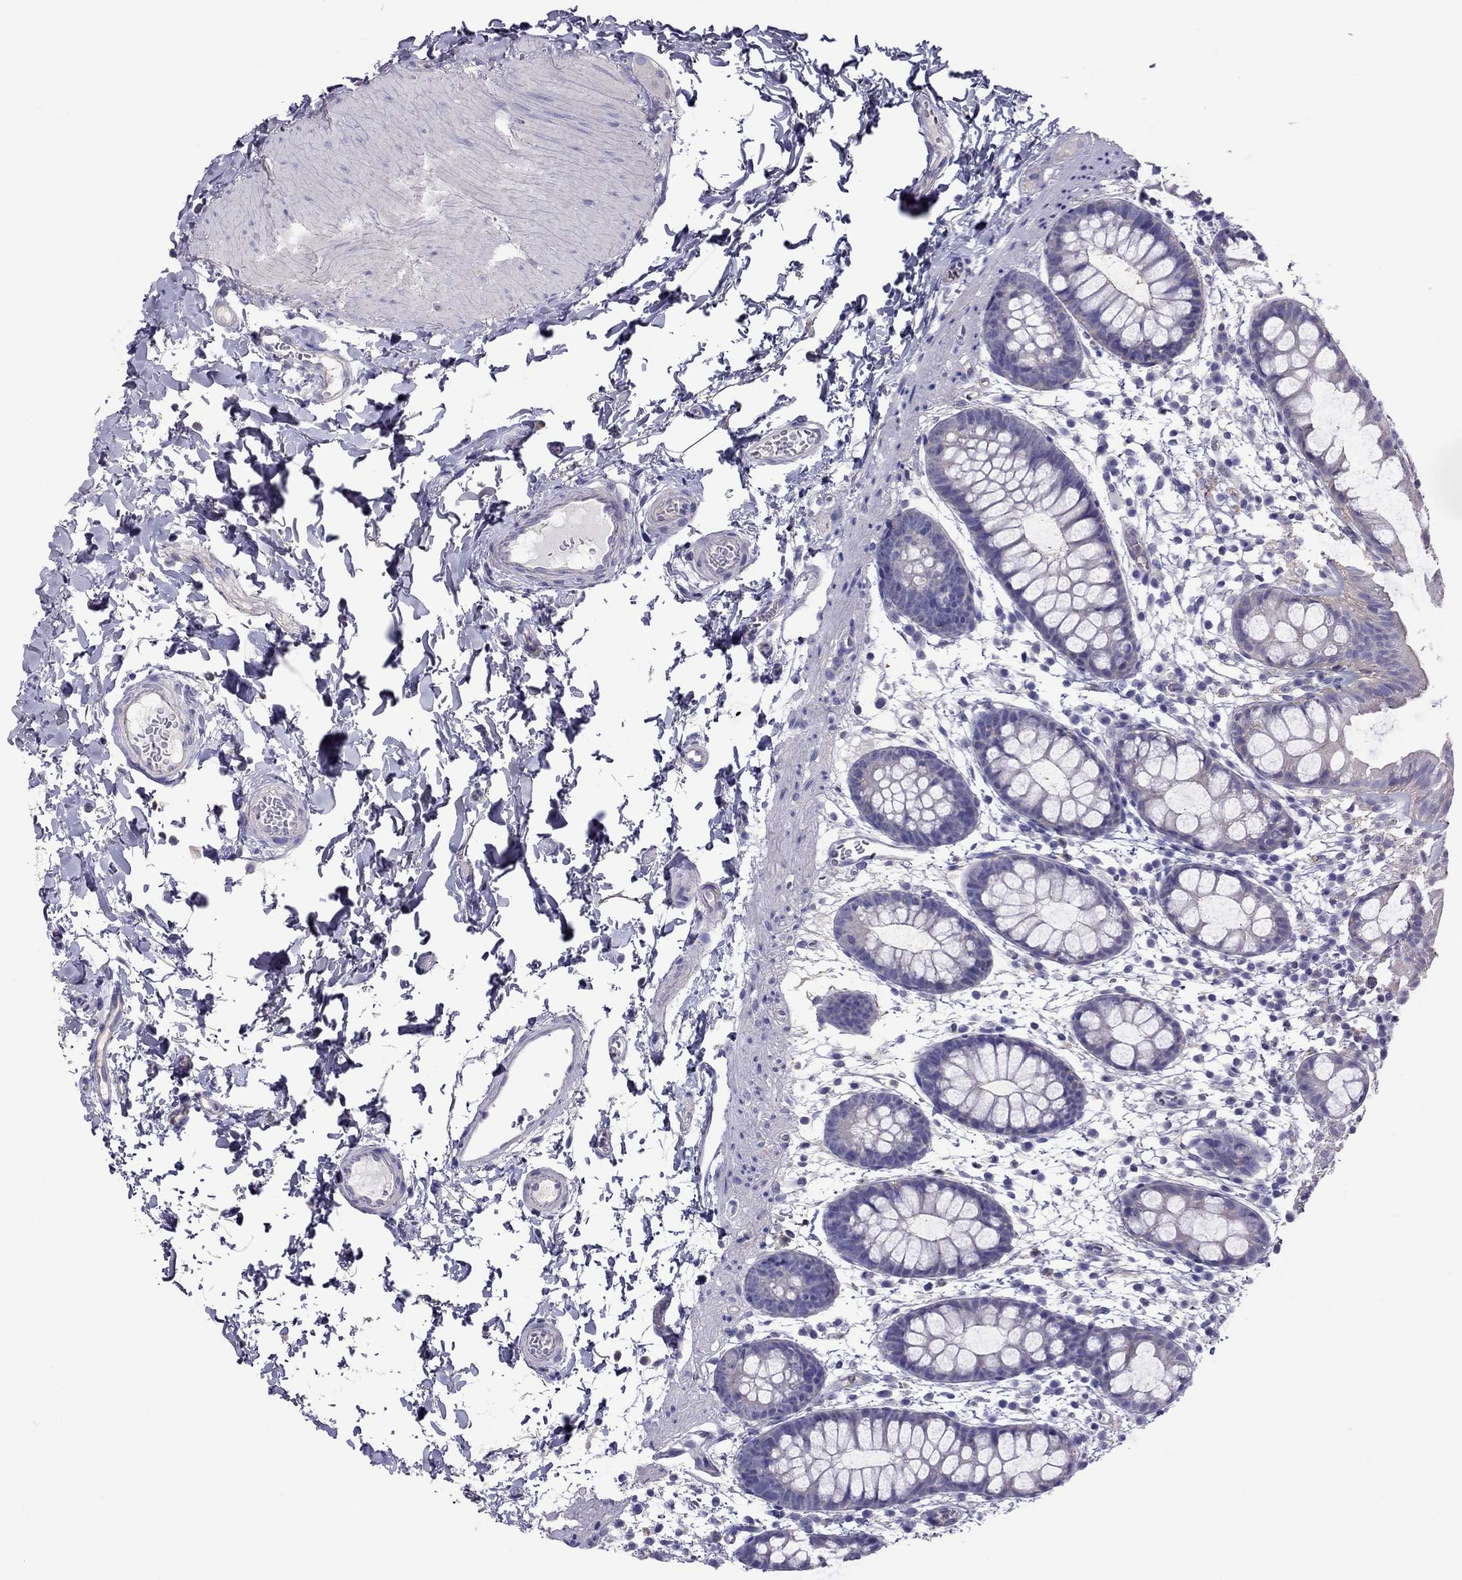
{"staining": {"intensity": "negative", "quantity": "none", "location": "none"}, "tissue": "rectum", "cell_type": "Glandular cells", "image_type": "normal", "snomed": [{"axis": "morphology", "description": "Normal tissue, NOS"}, {"axis": "topography", "description": "Rectum"}], "caption": "Immunohistochemistry (IHC) histopathology image of unremarkable human rectum stained for a protein (brown), which reveals no expression in glandular cells.", "gene": "TEX22", "patient": {"sex": "male", "age": 57}}